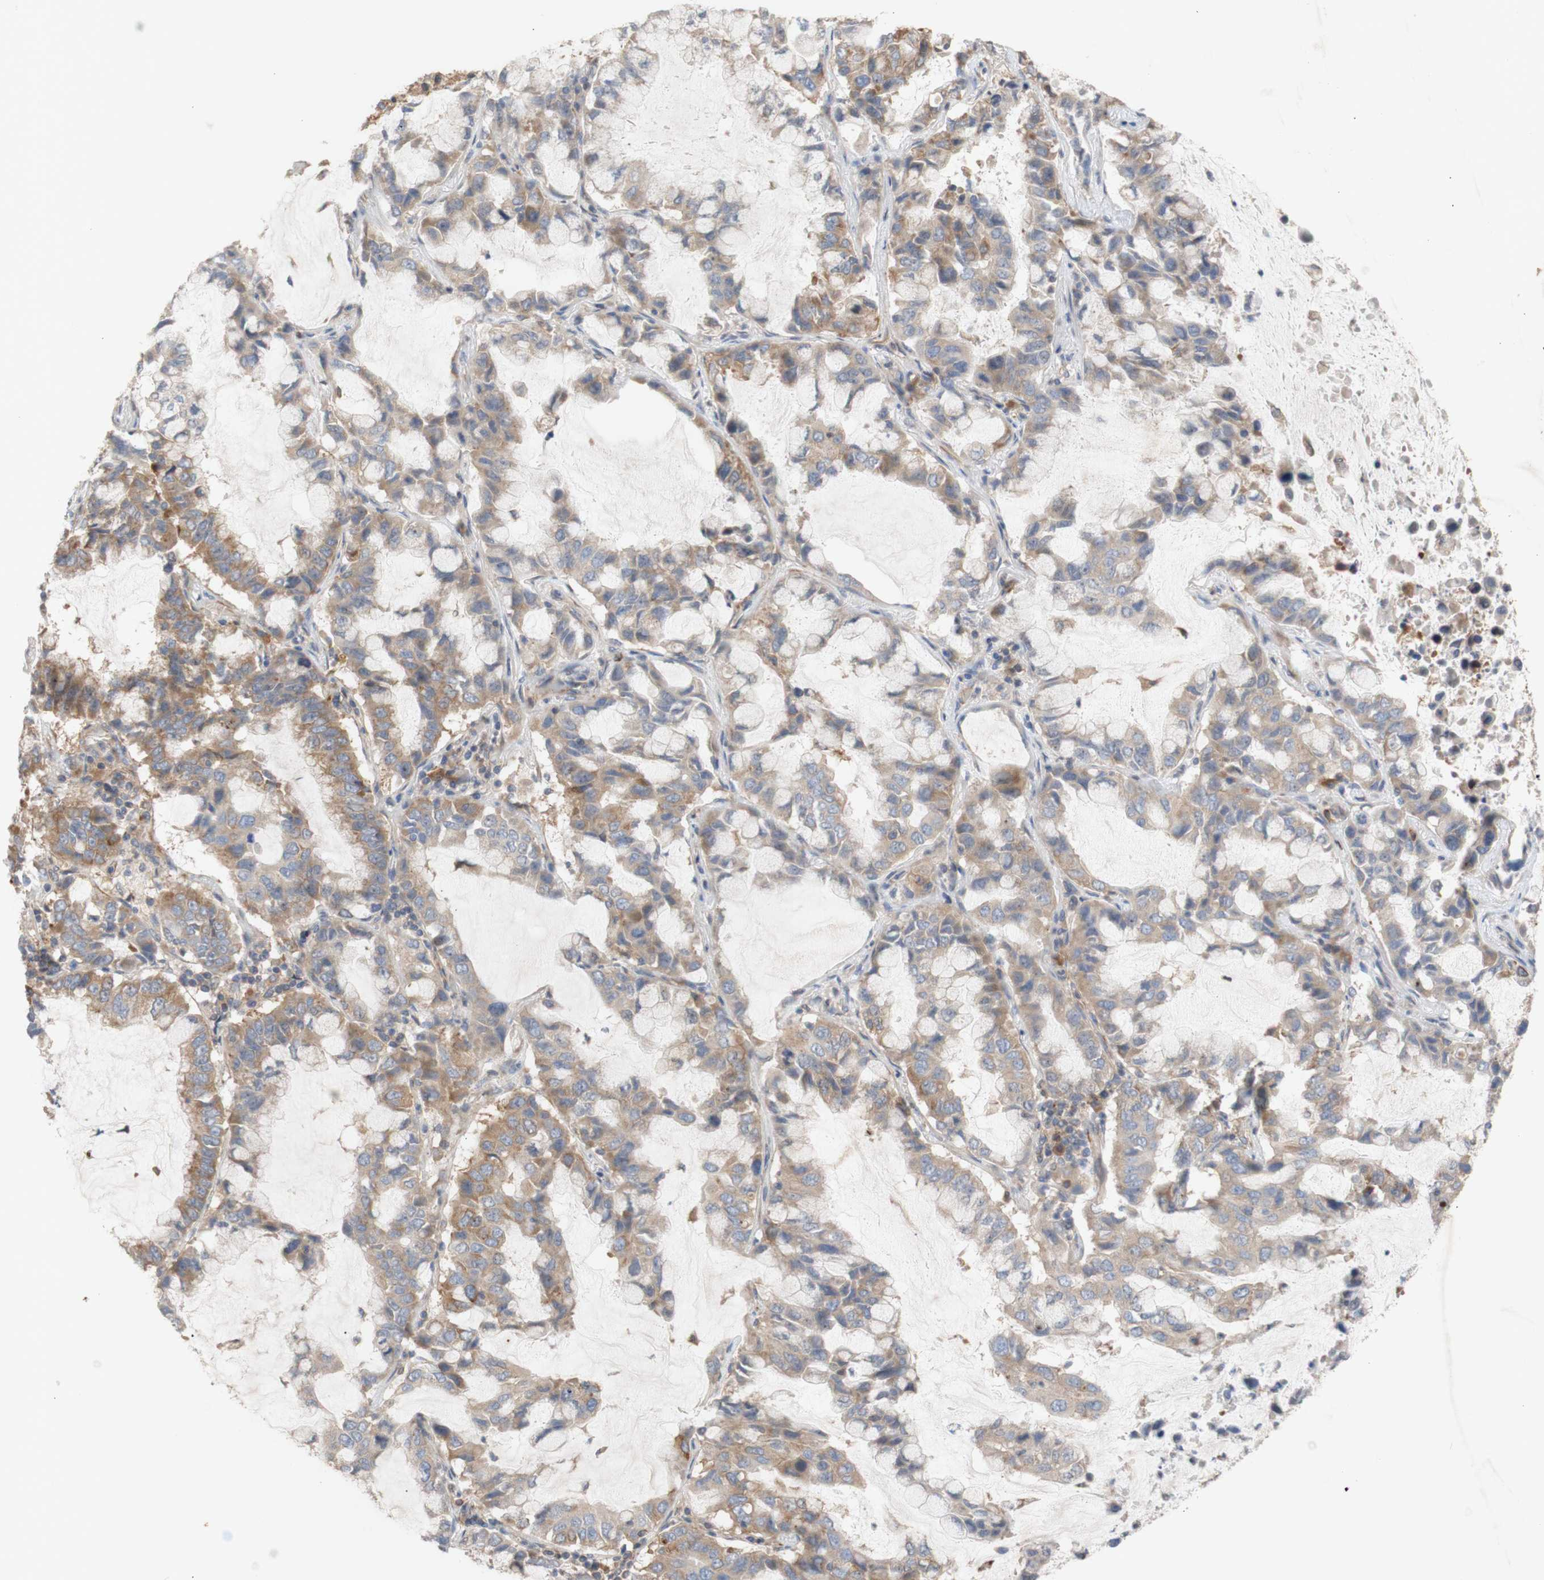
{"staining": {"intensity": "moderate", "quantity": ">75%", "location": "cytoplasmic/membranous"}, "tissue": "lung cancer", "cell_type": "Tumor cells", "image_type": "cancer", "snomed": [{"axis": "morphology", "description": "Adenocarcinoma, NOS"}, {"axis": "topography", "description": "Lung"}], "caption": "Approximately >75% of tumor cells in adenocarcinoma (lung) display moderate cytoplasmic/membranous protein staining as visualized by brown immunohistochemical staining.", "gene": "EIF2S3", "patient": {"sex": "male", "age": 64}}